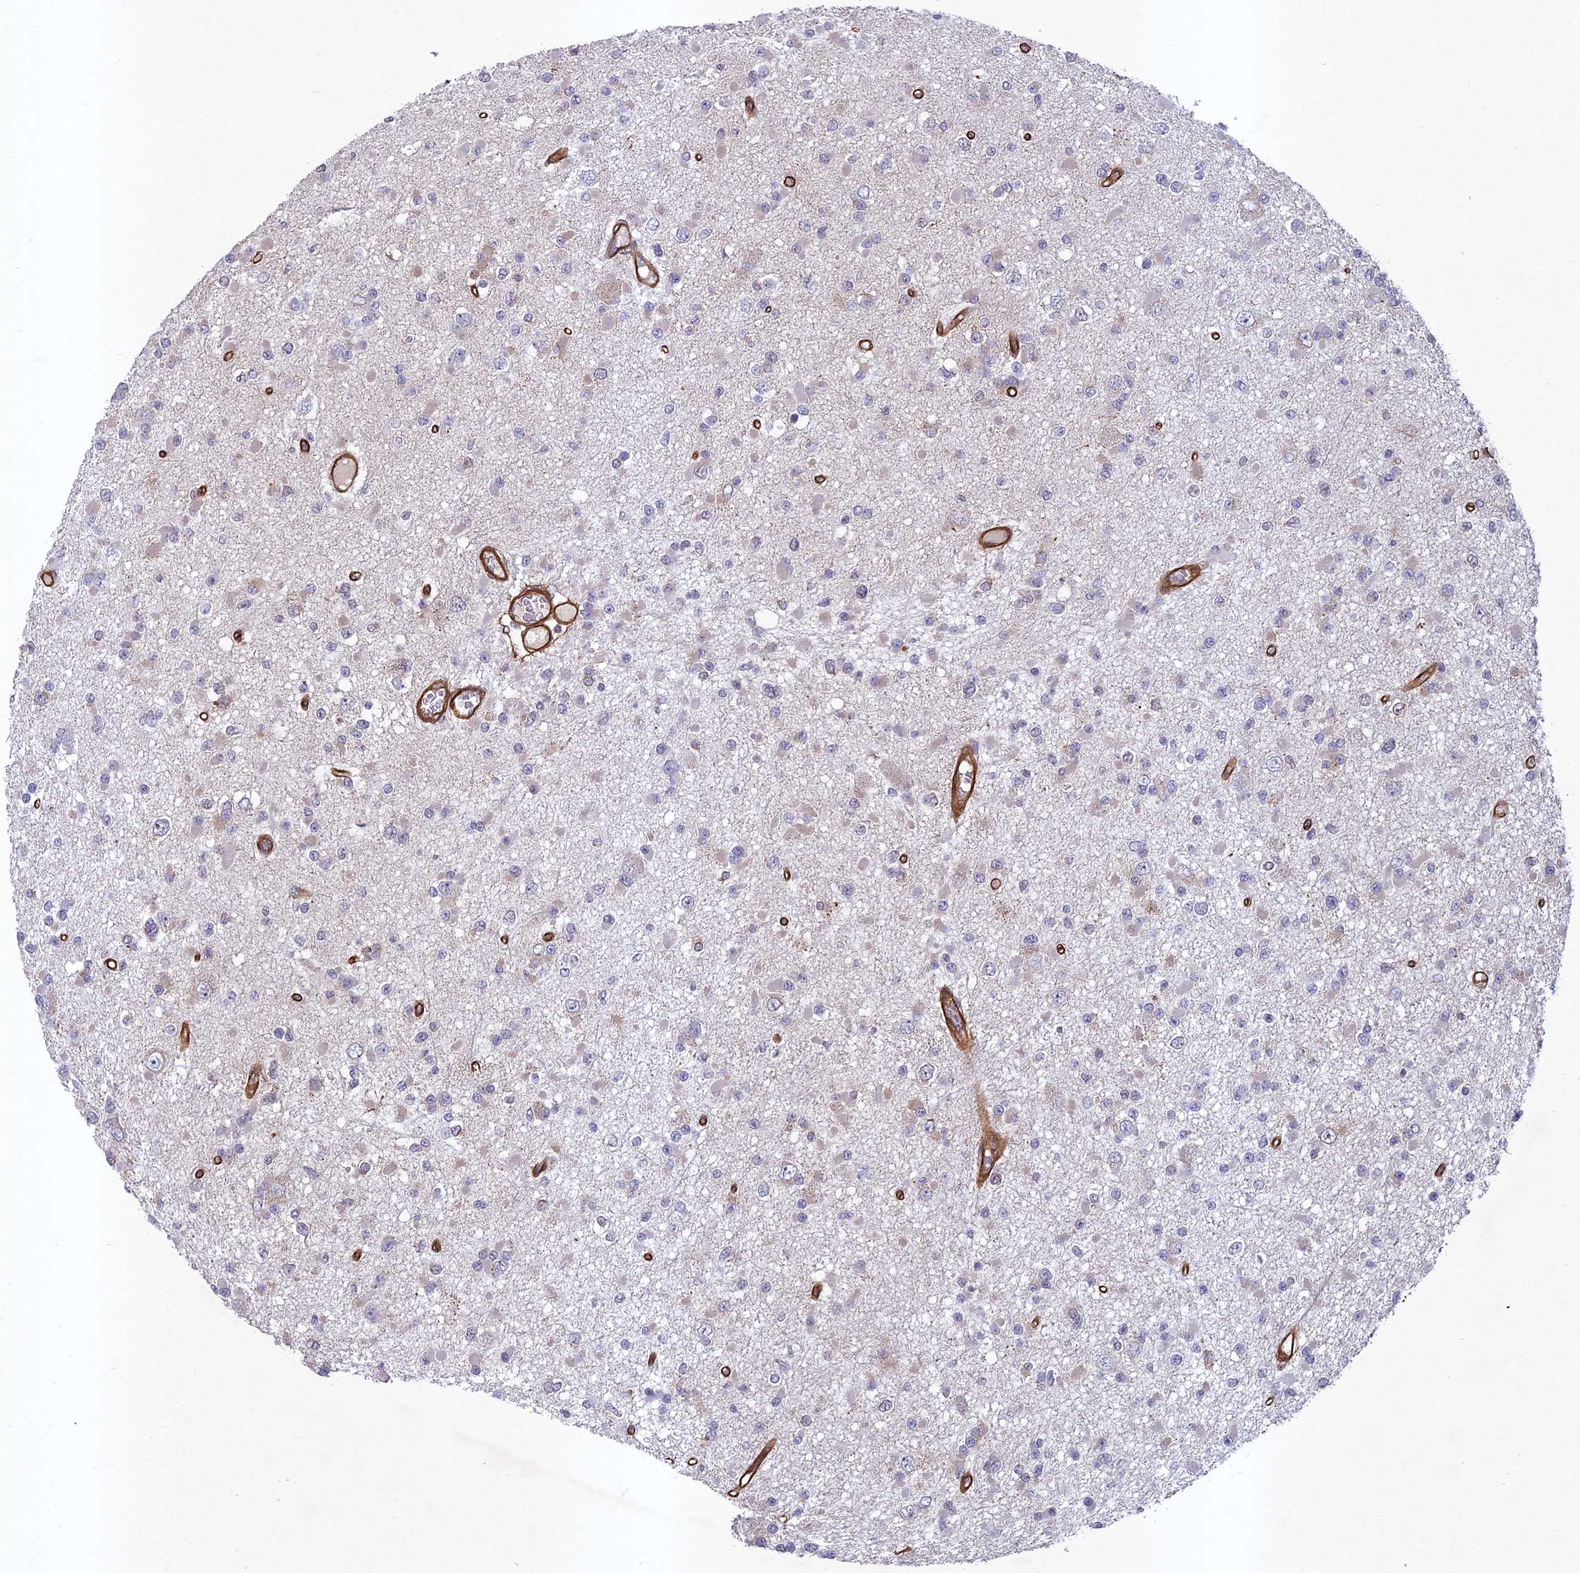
{"staining": {"intensity": "negative", "quantity": "none", "location": "none"}, "tissue": "glioma", "cell_type": "Tumor cells", "image_type": "cancer", "snomed": [{"axis": "morphology", "description": "Glioma, malignant, Low grade"}, {"axis": "topography", "description": "Brain"}], "caption": "A high-resolution image shows IHC staining of glioma, which shows no significant staining in tumor cells.", "gene": "TNS1", "patient": {"sex": "female", "age": 22}}